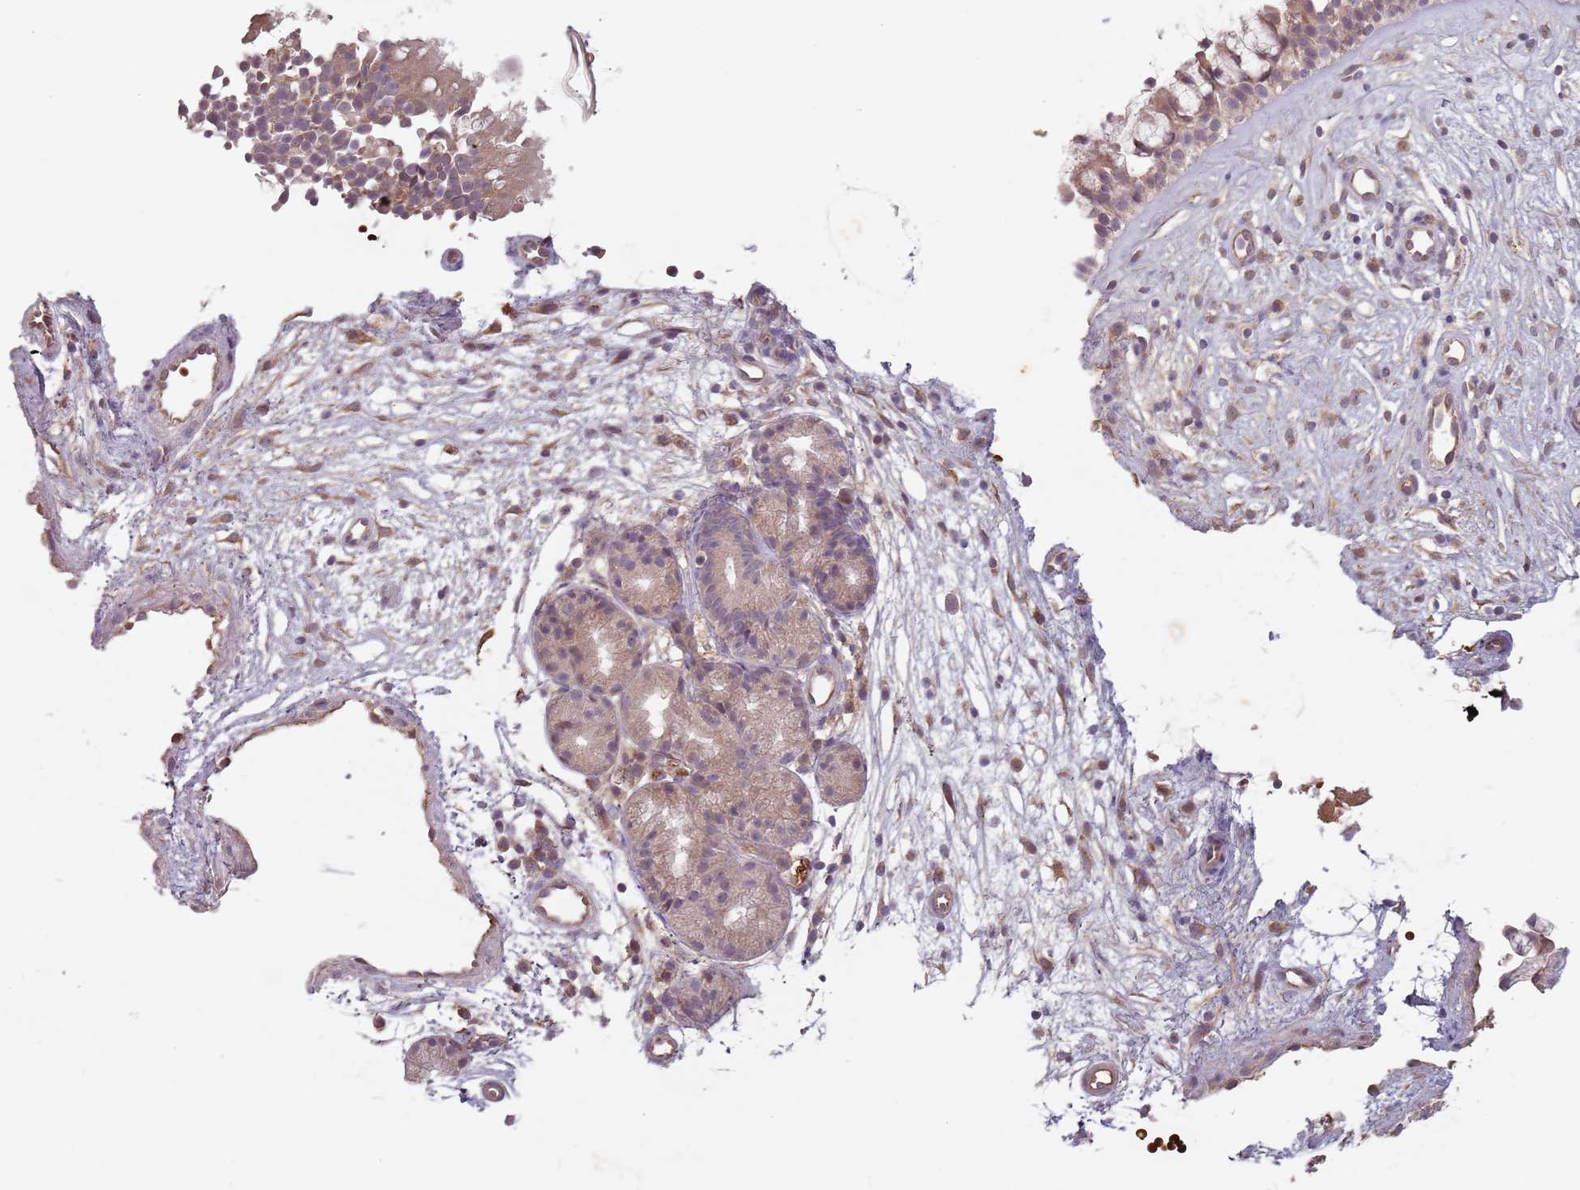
{"staining": {"intensity": "moderate", "quantity": "<25%", "location": "cytoplasmic/membranous"}, "tissue": "nasopharynx", "cell_type": "Respiratory epithelial cells", "image_type": "normal", "snomed": [{"axis": "morphology", "description": "Normal tissue, NOS"}, {"axis": "topography", "description": "Nasopharynx"}], "caption": "About <25% of respiratory epithelial cells in normal human nasopharynx exhibit moderate cytoplasmic/membranous protein staining as visualized by brown immunohistochemical staining.", "gene": "GPR180", "patient": {"sex": "male", "age": 32}}